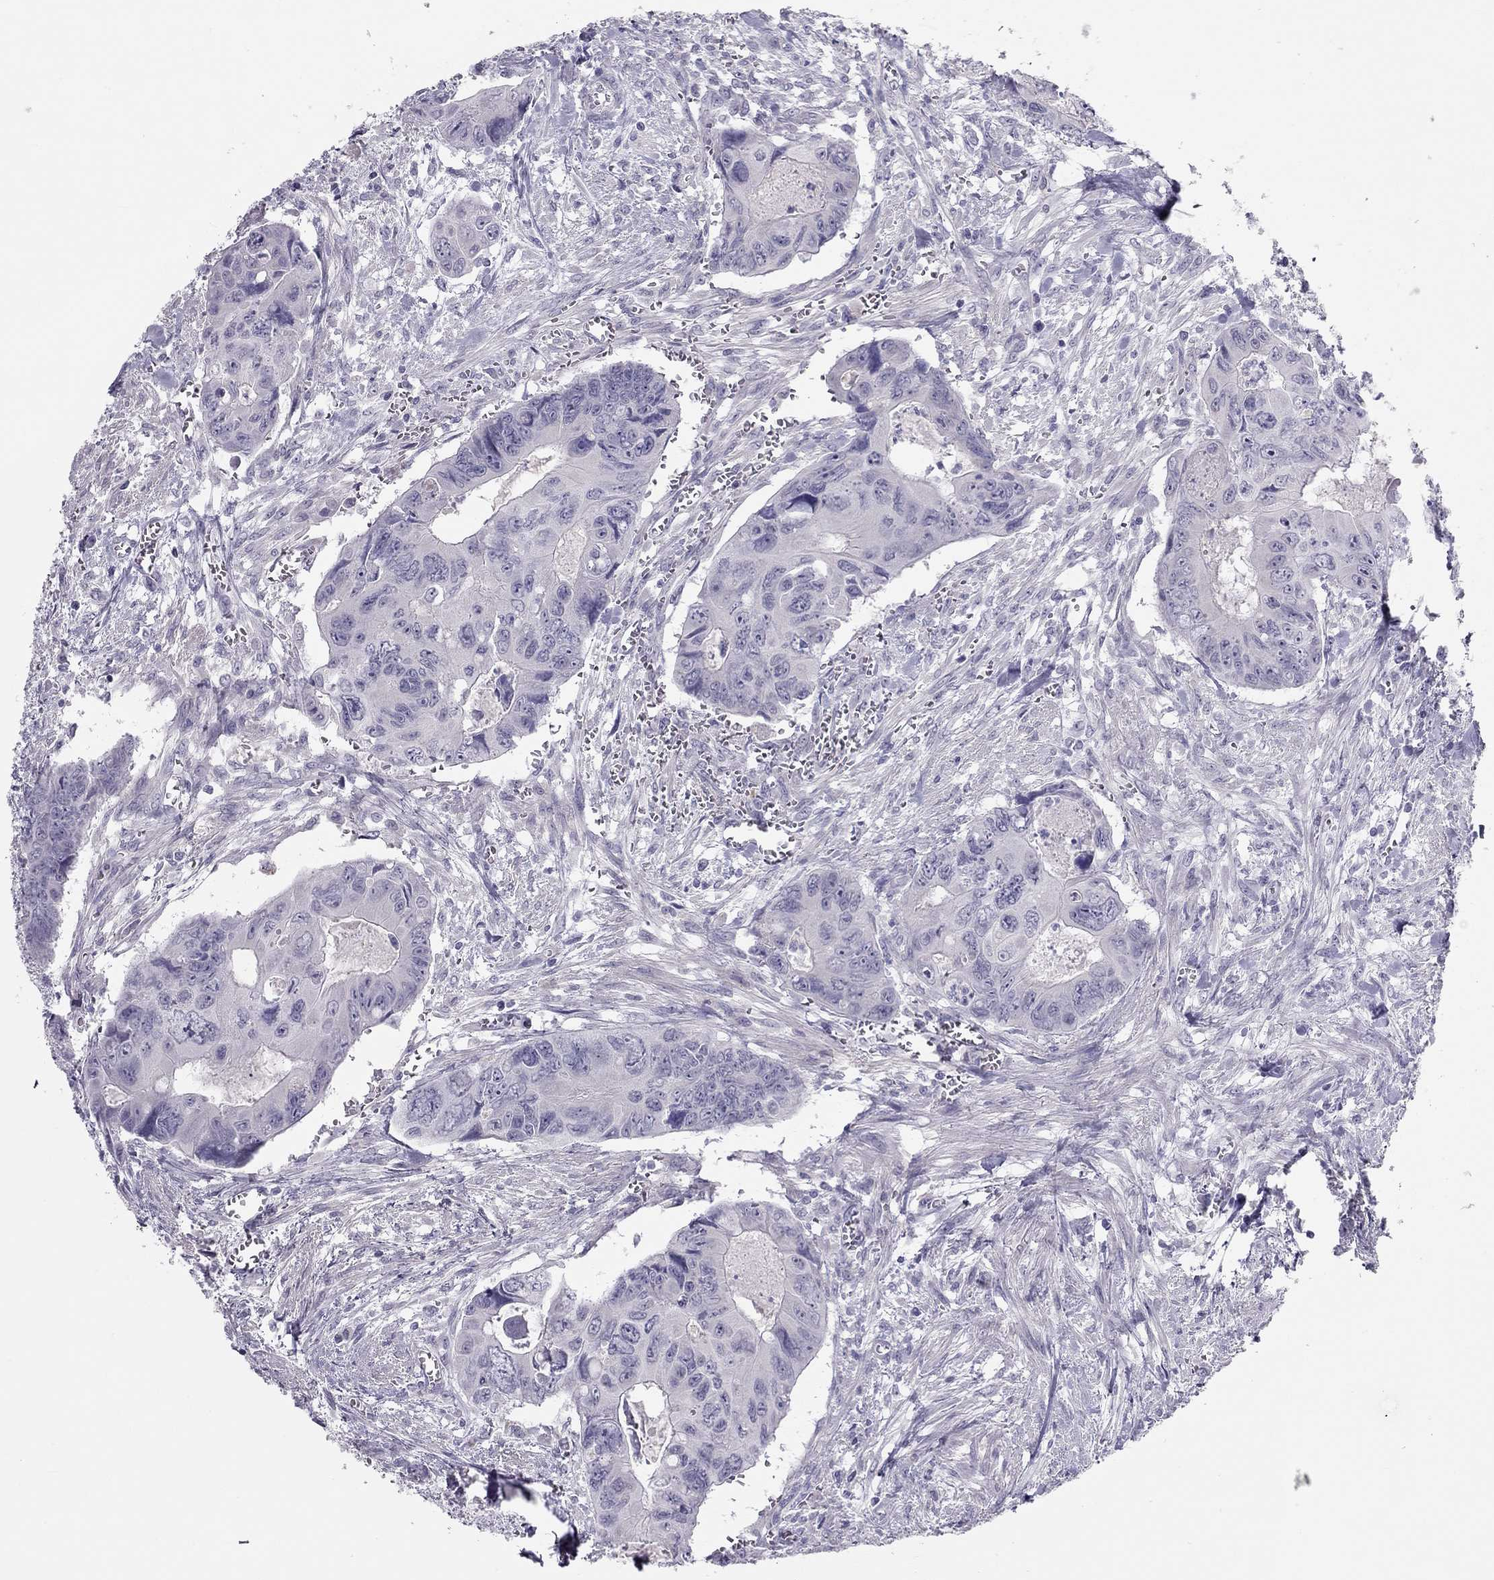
{"staining": {"intensity": "negative", "quantity": "none", "location": "none"}, "tissue": "colorectal cancer", "cell_type": "Tumor cells", "image_type": "cancer", "snomed": [{"axis": "morphology", "description": "Adenocarcinoma, NOS"}, {"axis": "topography", "description": "Rectum"}], "caption": "An IHC histopathology image of colorectal adenocarcinoma is shown. There is no staining in tumor cells of colorectal adenocarcinoma.", "gene": "SPATA12", "patient": {"sex": "male", "age": 62}}